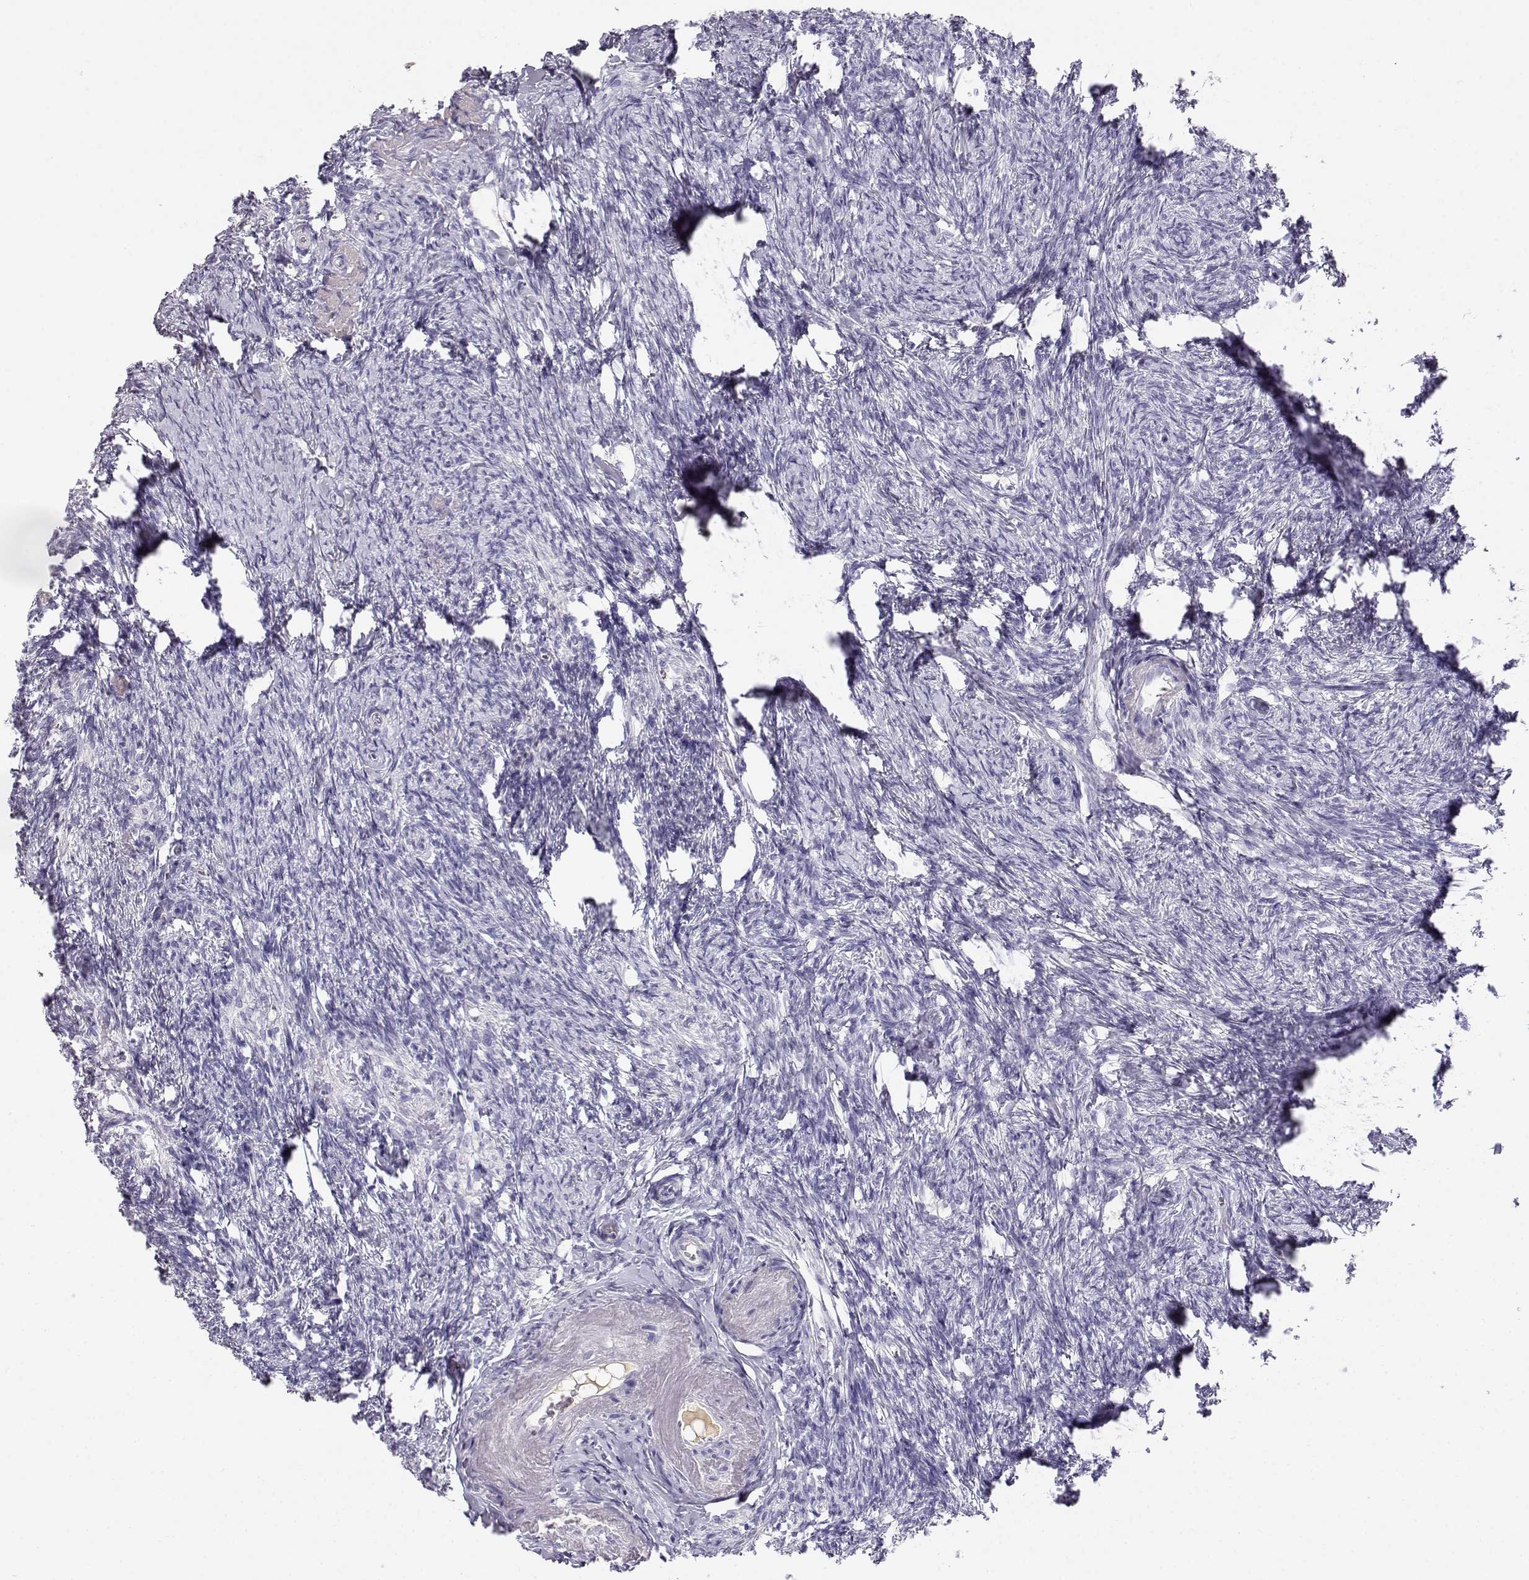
{"staining": {"intensity": "negative", "quantity": "none", "location": "none"}, "tissue": "ovary", "cell_type": "Follicle cells", "image_type": "normal", "snomed": [{"axis": "morphology", "description": "Normal tissue, NOS"}, {"axis": "topography", "description": "Ovary"}], "caption": "IHC photomicrograph of benign human ovary stained for a protein (brown), which shows no positivity in follicle cells. Brightfield microscopy of immunohistochemistry stained with DAB (brown) and hematoxylin (blue), captured at high magnification.", "gene": "GPR174", "patient": {"sex": "female", "age": 72}}